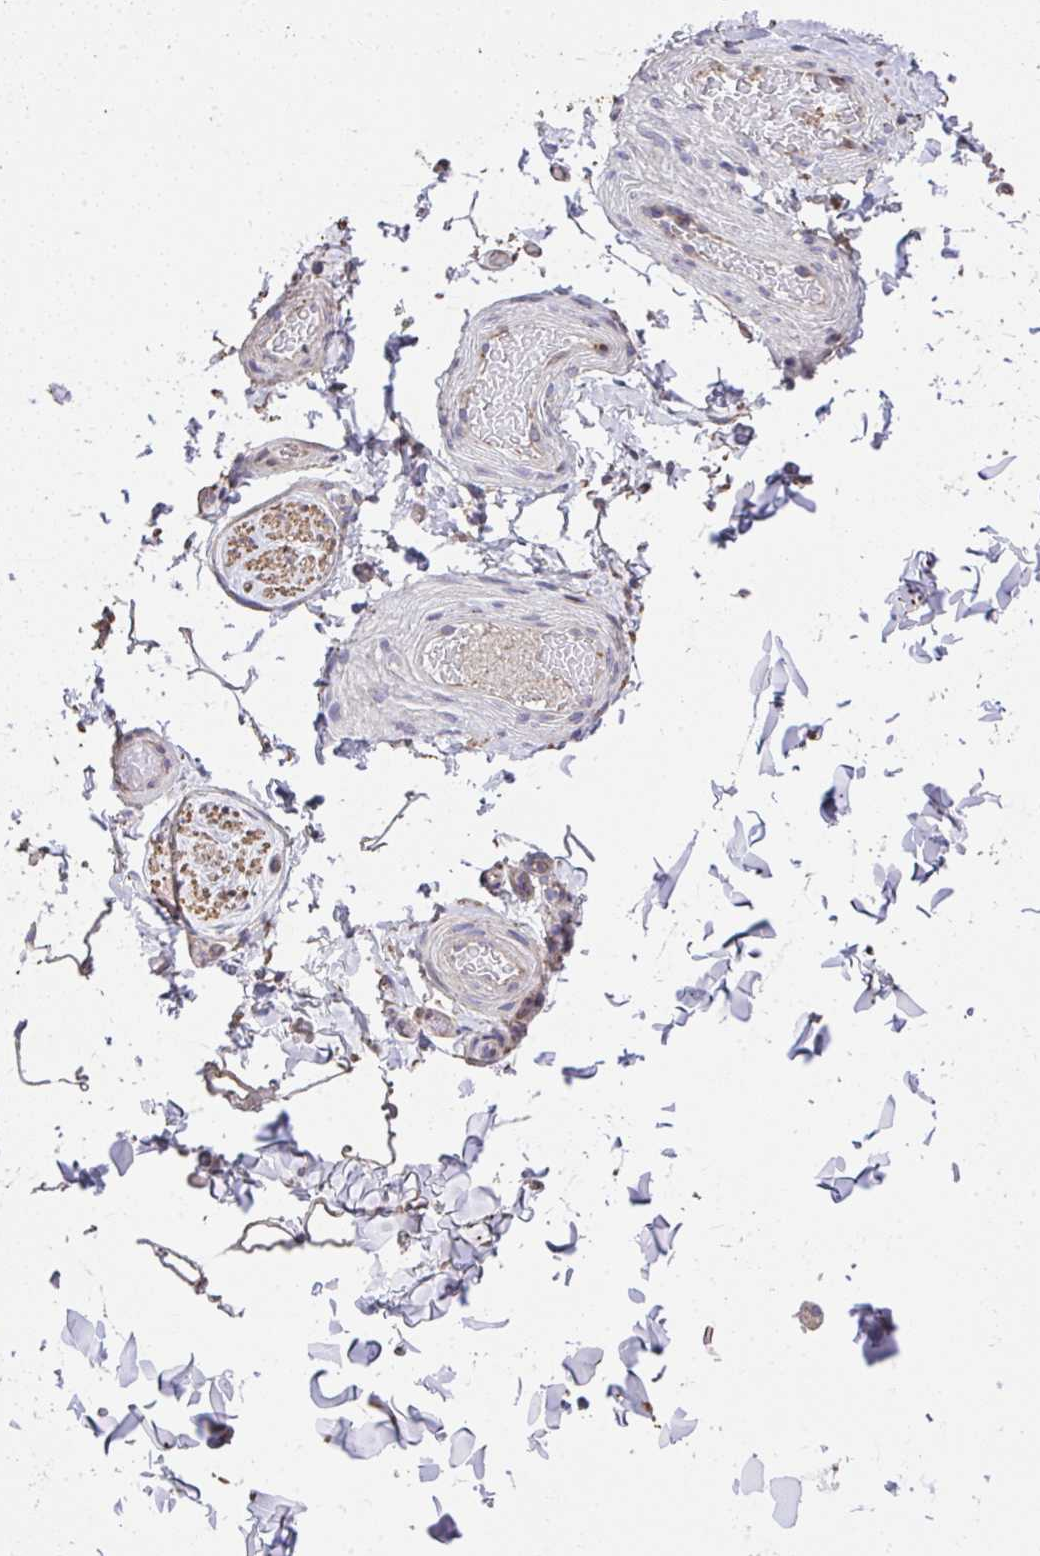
{"staining": {"intensity": "negative", "quantity": "none", "location": "none"}, "tissue": "adipose tissue", "cell_type": "Adipocytes", "image_type": "normal", "snomed": [{"axis": "morphology", "description": "Normal tissue, NOS"}, {"axis": "topography", "description": "Soft tissue"}, {"axis": "topography", "description": "Adipose tissue"}, {"axis": "topography", "description": "Vascular tissue"}, {"axis": "topography", "description": "Peripheral nerve tissue"}], "caption": "IHC image of benign adipose tissue: human adipose tissue stained with DAB exhibits no significant protein staining in adipocytes. (Stains: DAB immunohistochemistry with hematoxylin counter stain, Microscopy: brightfield microscopy at high magnification).", "gene": "RUNDC3B", "patient": {"sex": "male", "age": 29}}